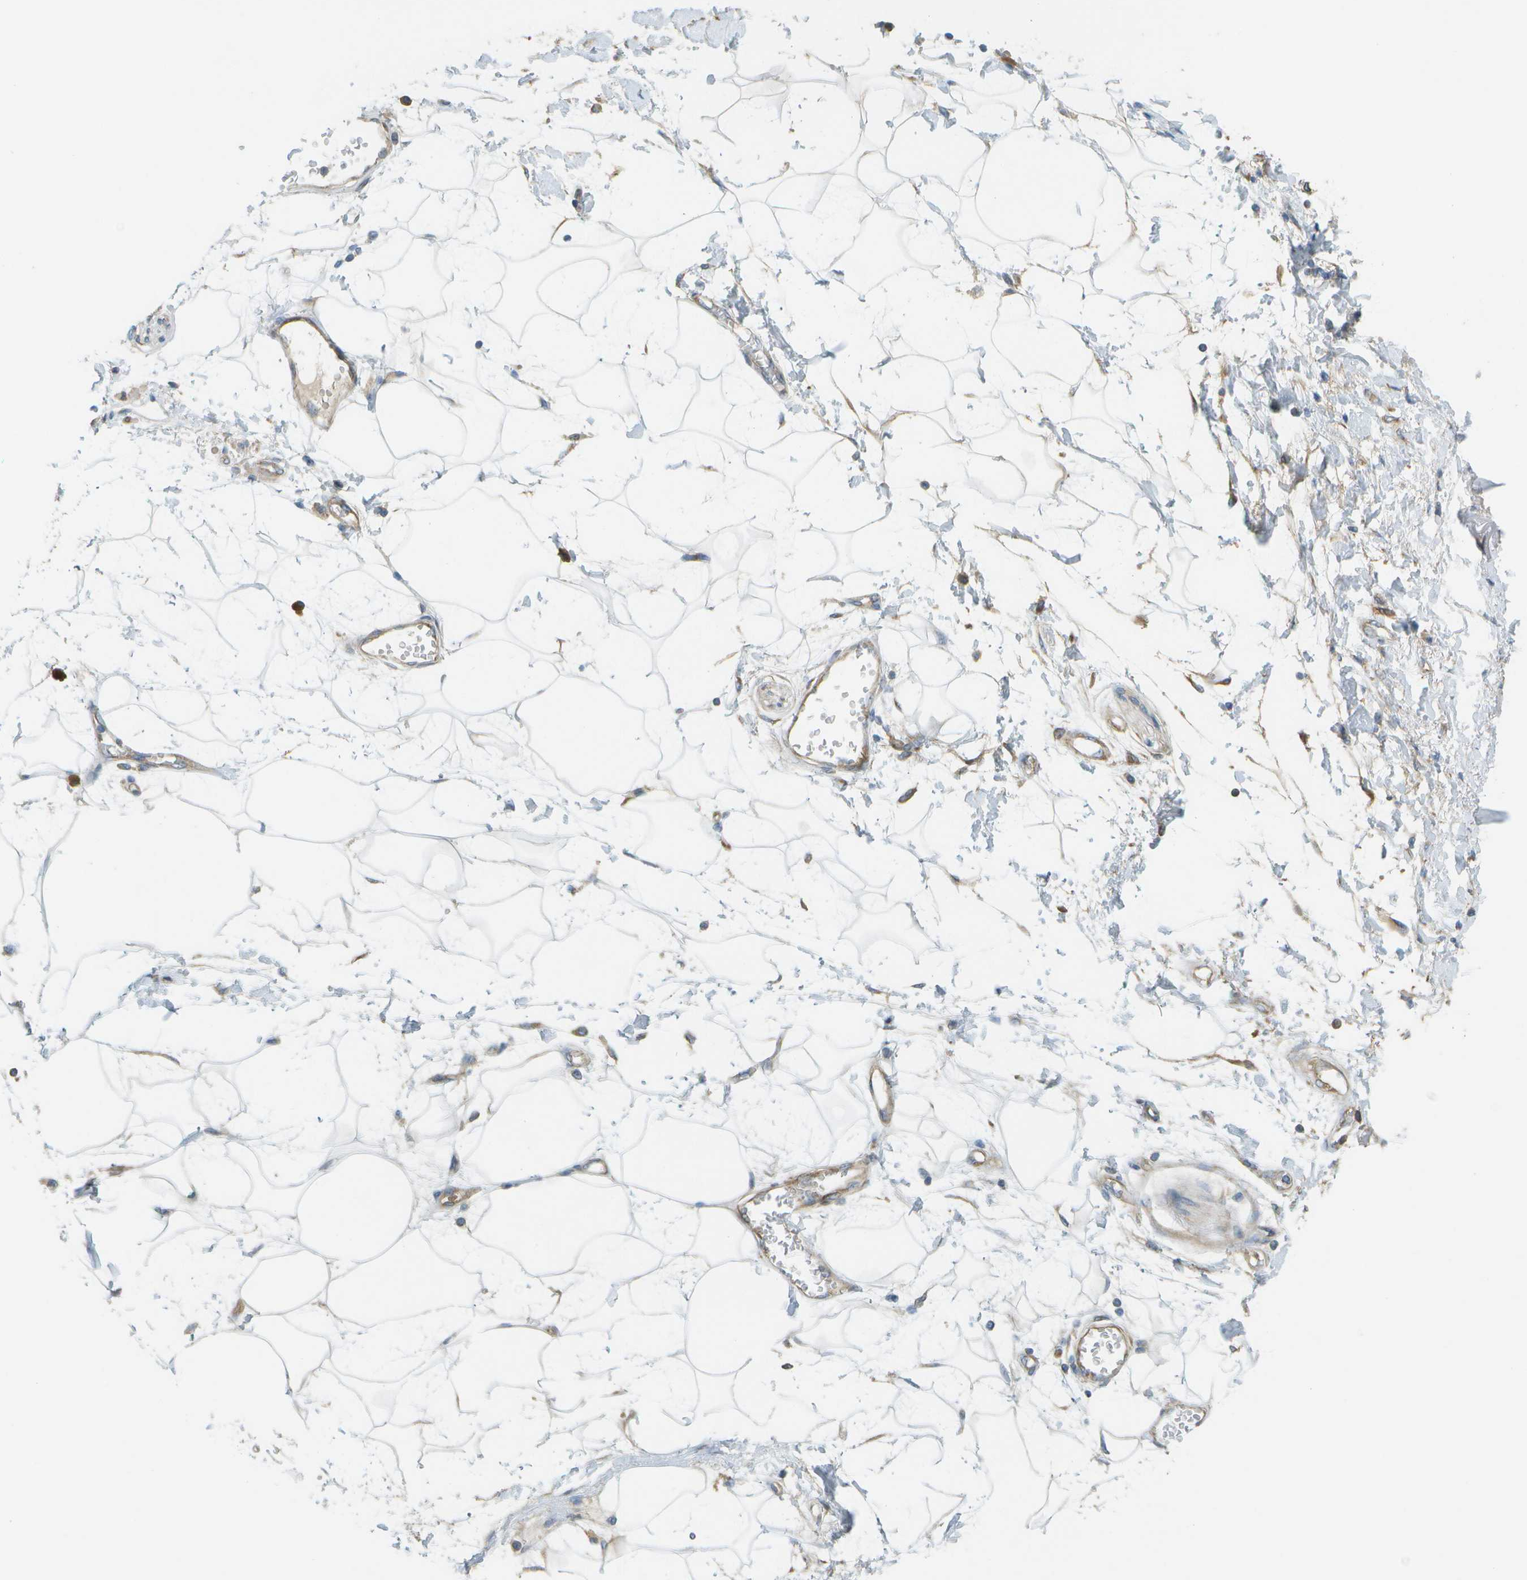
{"staining": {"intensity": "negative", "quantity": "none", "location": "none"}, "tissue": "adipose tissue", "cell_type": "Adipocytes", "image_type": "normal", "snomed": [{"axis": "morphology", "description": "Normal tissue, NOS"}, {"axis": "morphology", "description": "Adenocarcinoma, NOS"}, {"axis": "topography", "description": "Duodenum"}, {"axis": "topography", "description": "Peripheral nerve tissue"}], "caption": "Unremarkable adipose tissue was stained to show a protein in brown. There is no significant expression in adipocytes.", "gene": "WNK2", "patient": {"sex": "female", "age": 60}}